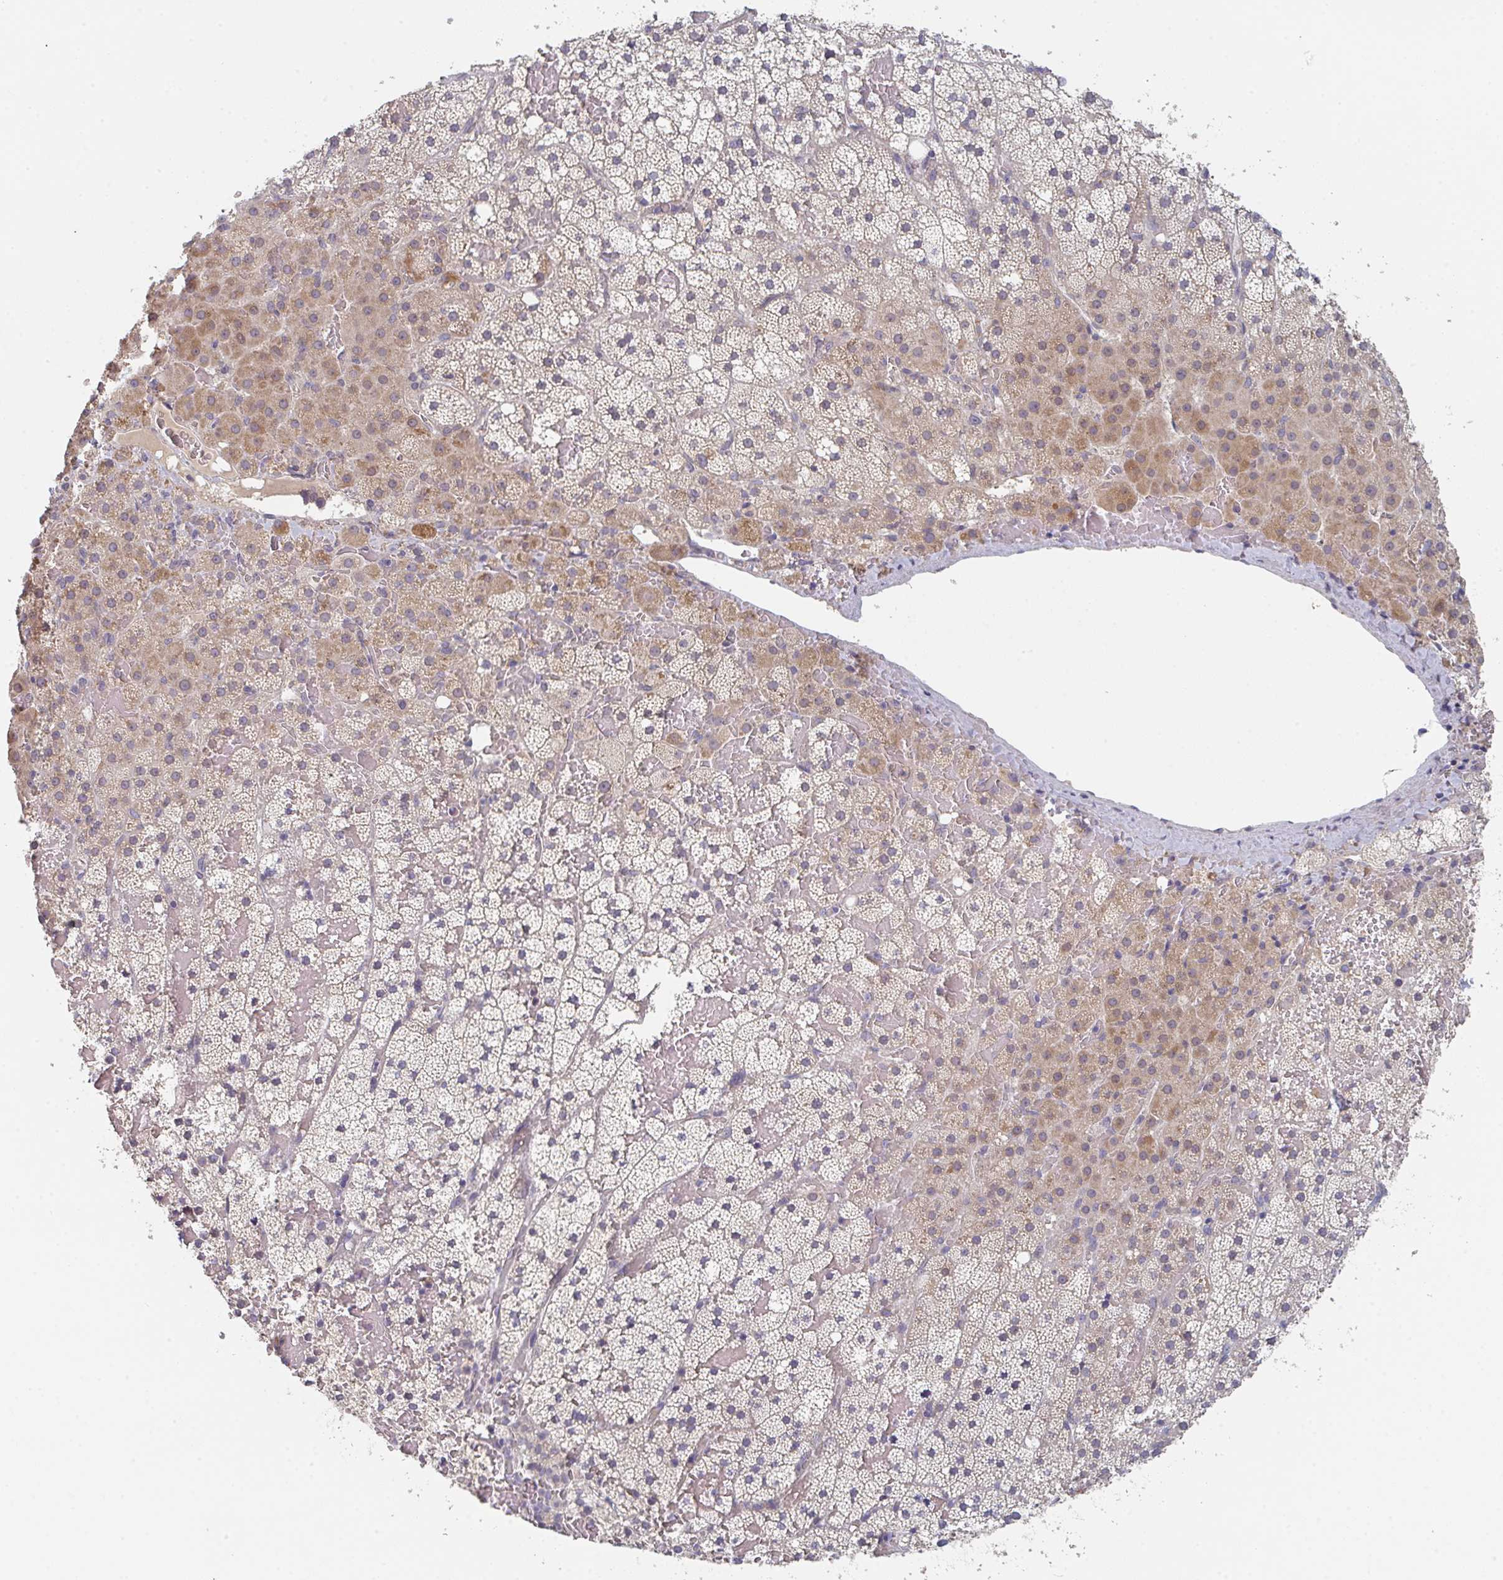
{"staining": {"intensity": "moderate", "quantity": "<25%", "location": "cytoplasmic/membranous"}, "tissue": "adrenal gland", "cell_type": "Glandular cells", "image_type": "normal", "snomed": [{"axis": "morphology", "description": "Normal tissue, NOS"}, {"axis": "topography", "description": "Adrenal gland"}], "caption": "The histopathology image demonstrates immunohistochemical staining of benign adrenal gland. There is moderate cytoplasmic/membranous expression is seen in approximately <25% of glandular cells.", "gene": "ELOVL1", "patient": {"sex": "male", "age": 53}}